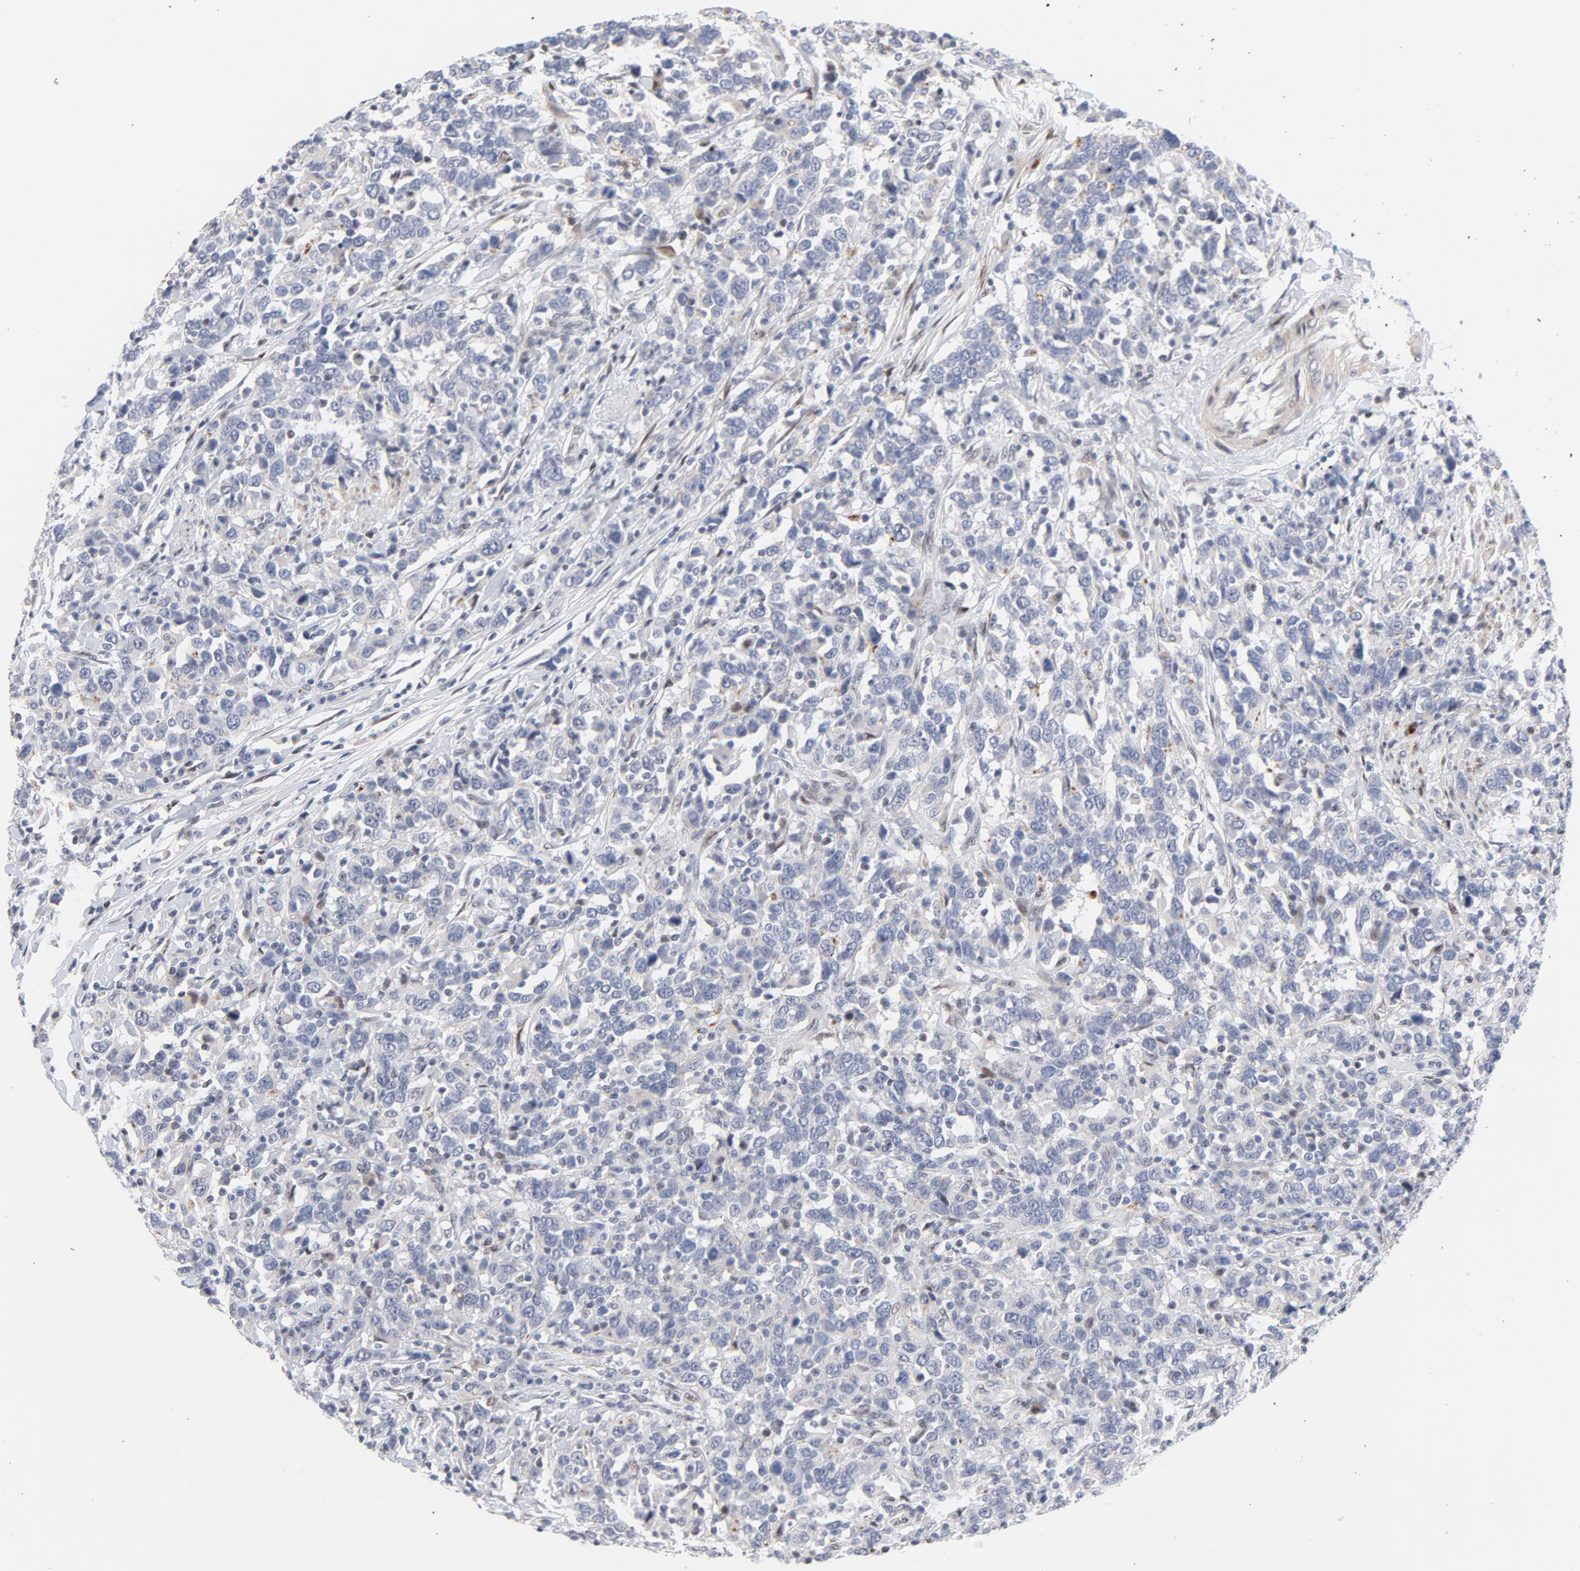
{"staining": {"intensity": "negative", "quantity": "none", "location": "none"}, "tissue": "urothelial cancer", "cell_type": "Tumor cells", "image_type": "cancer", "snomed": [{"axis": "morphology", "description": "Urothelial carcinoma, High grade"}, {"axis": "topography", "description": "Urinary bladder"}], "caption": "IHC image of neoplastic tissue: human high-grade urothelial carcinoma stained with DAB demonstrates no significant protein staining in tumor cells.", "gene": "NFIC", "patient": {"sex": "male", "age": 61}}